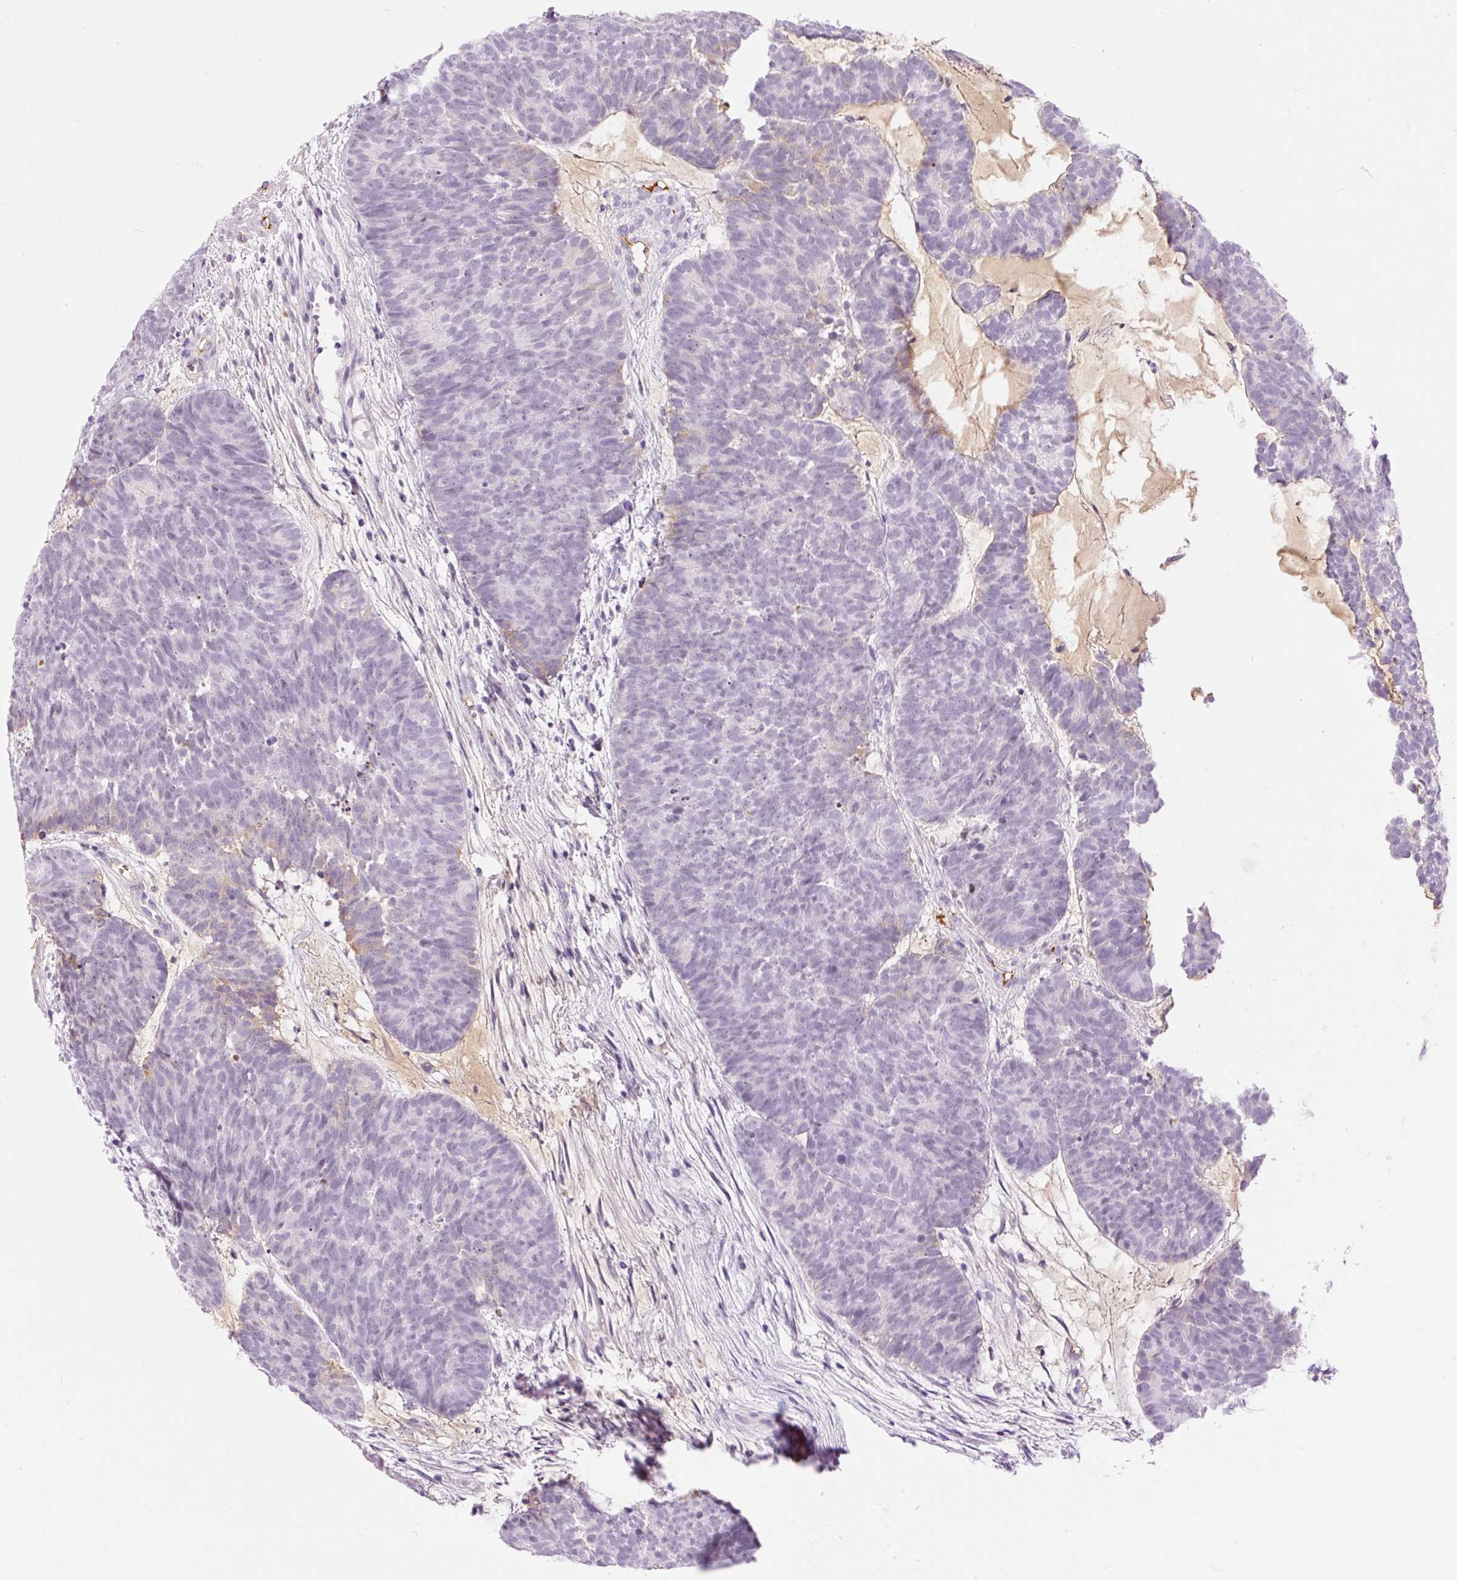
{"staining": {"intensity": "negative", "quantity": "none", "location": "none"}, "tissue": "head and neck cancer", "cell_type": "Tumor cells", "image_type": "cancer", "snomed": [{"axis": "morphology", "description": "Adenocarcinoma, NOS"}, {"axis": "topography", "description": "Head-Neck"}], "caption": "Immunohistochemistry of human head and neck cancer reveals no positivity in tumor cells.", "gene": "PRPF38B", "patient": {"sex": "female", "age": 81}}